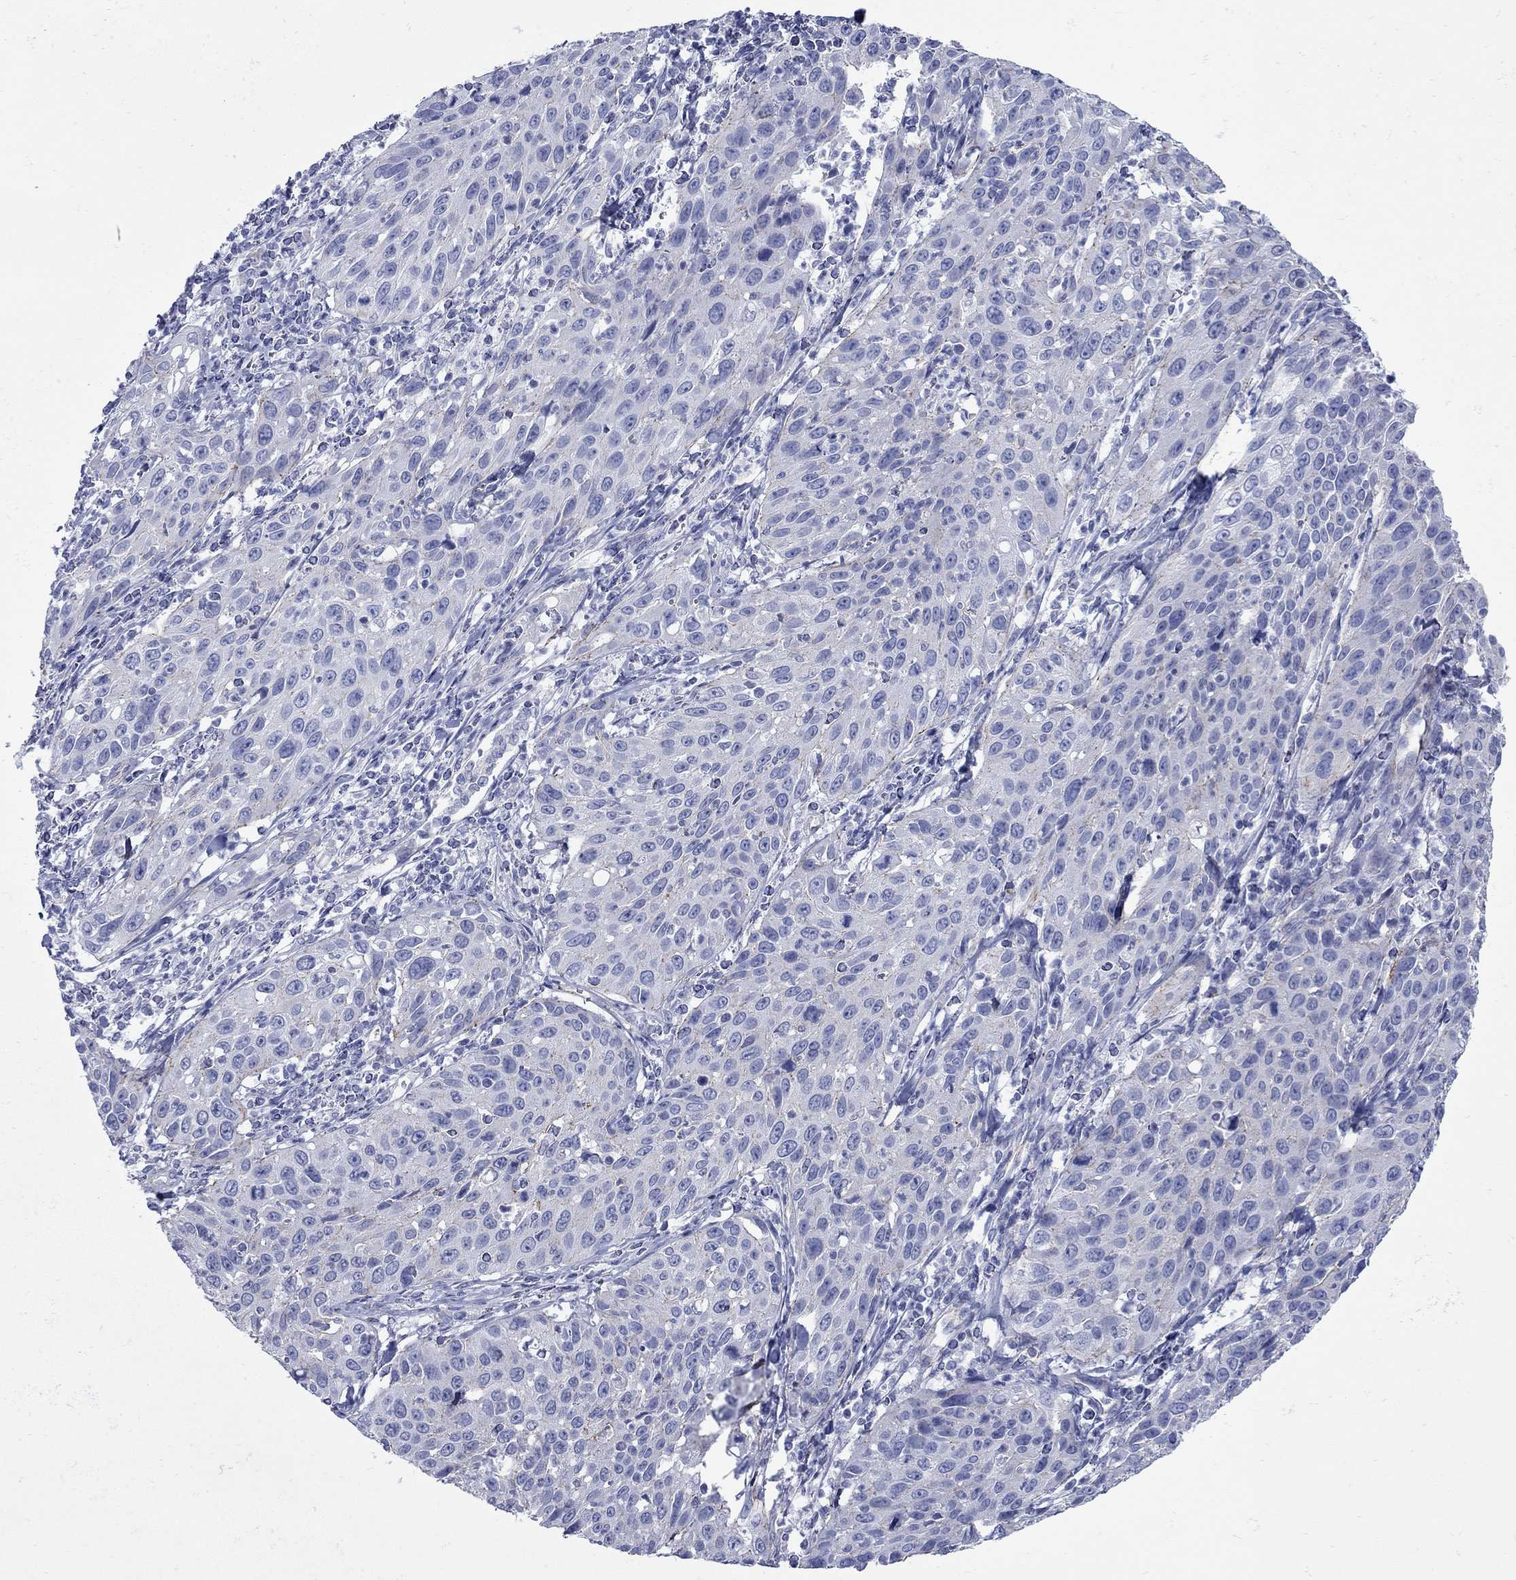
{"staining": {"intensity": "negative", "quantity": "none", "location": "none"}, "tissue": "cervical cancer", "cell_type": "Tumor cells", "image_type": "cancer", "snomed": [{"axis": "morphology", "description": "Squamous cell carcinoma, NOS"}, {"axis": "topography", "description": "Cervix"}], "caption": "This histopathology image is of cervical cancer (squamous cell carcinoma) stained with IHC to label a protein in brown with the nuclei are counter-stained blue. There is no staining in tumor cells.", "gene": "PDZD3", "patient": {"sex": "female", "age": 26}}